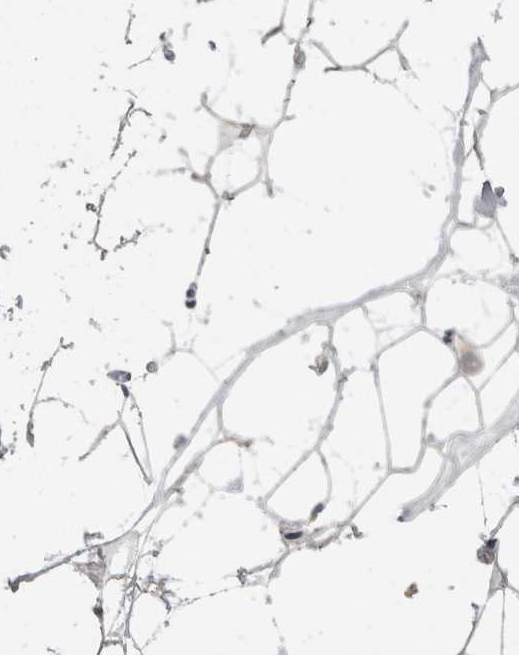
{"staining": {"intensity": "weak", "quantity": "25%-75%", "location": "cytoplasmic/membranous"}, "tissue": "adipose tissue", "cell_type": "Adipocytes", "image_type": "normal", "snomed": [{"axis": "morphology", "description": "Normal tissue, NOS"}, {"axis": "morphology", "description": "Fibrosis, NOS"}, {"axis": "topography", "description": "Breast"}, {"axis": "topography", "description": "Adipose tissue"}], "caption": "Normal adipose tissue reveals weak cytoplasmic/membranous expression in approximately 25%-75% of adipocytes, visualized by immunohistochemistry.", "gene": "TCAP", "patient": {"sex": "female", "age": 39}}